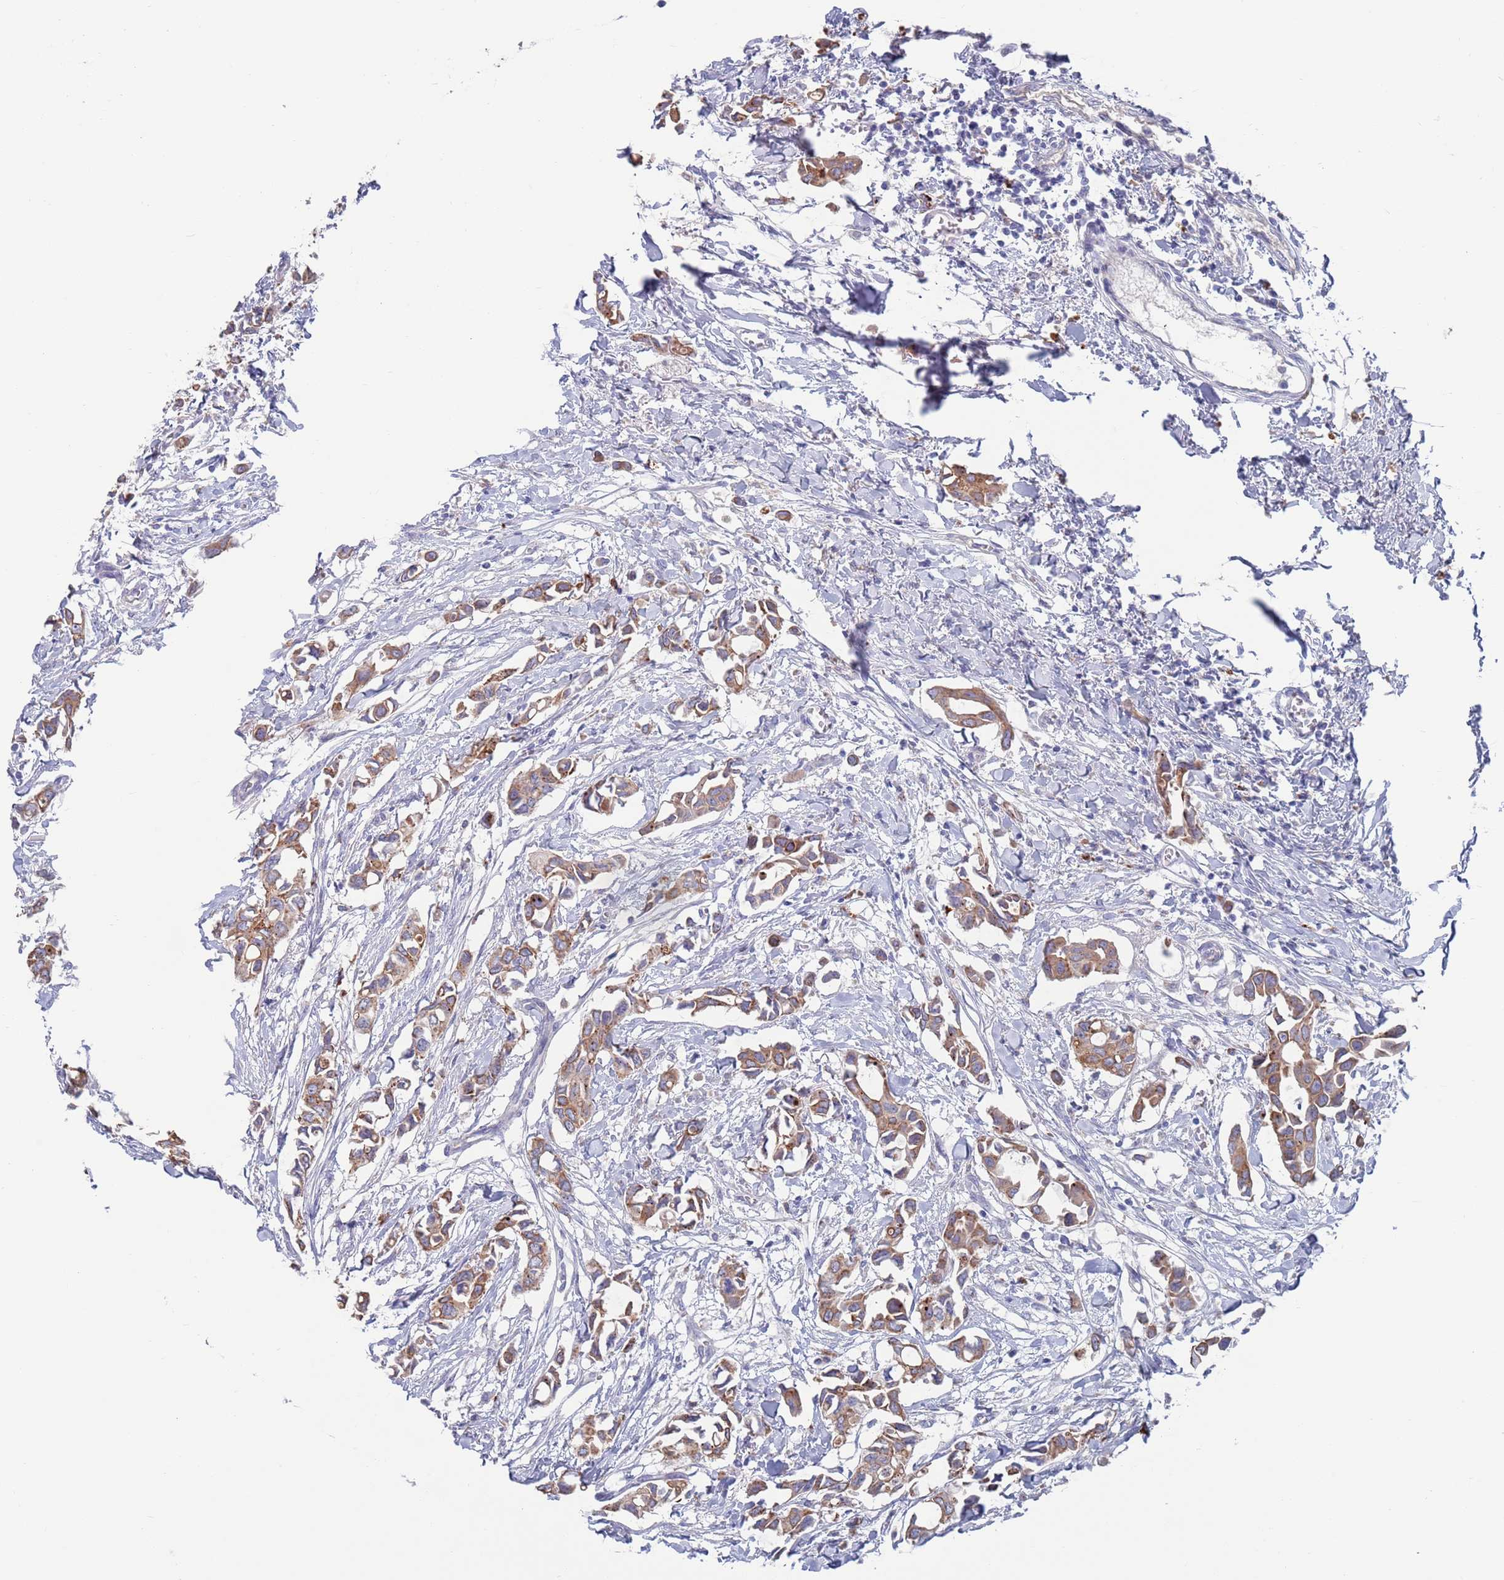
{"staining": {"intensity": "moderate", "quantity": ">75%", "location": "cytoplasmic/membranous"}, "tissue": "breast cancer", "cell_type": "Tumor cells", "image_type": "cancer", "snomed": [{"axis": "morphology", "description": "Duct carcinoma"}, {"axis": "topography", "description": "Breast"}], "caption": "Tumor cells demonstrate medium levels of moderate cytoplasmic/membranous staining in approximately >75% of cells in human breast invasive ductal carcinoma.", "gene": "FUCA1", "patient": {"sex": "female", "age": 41}}